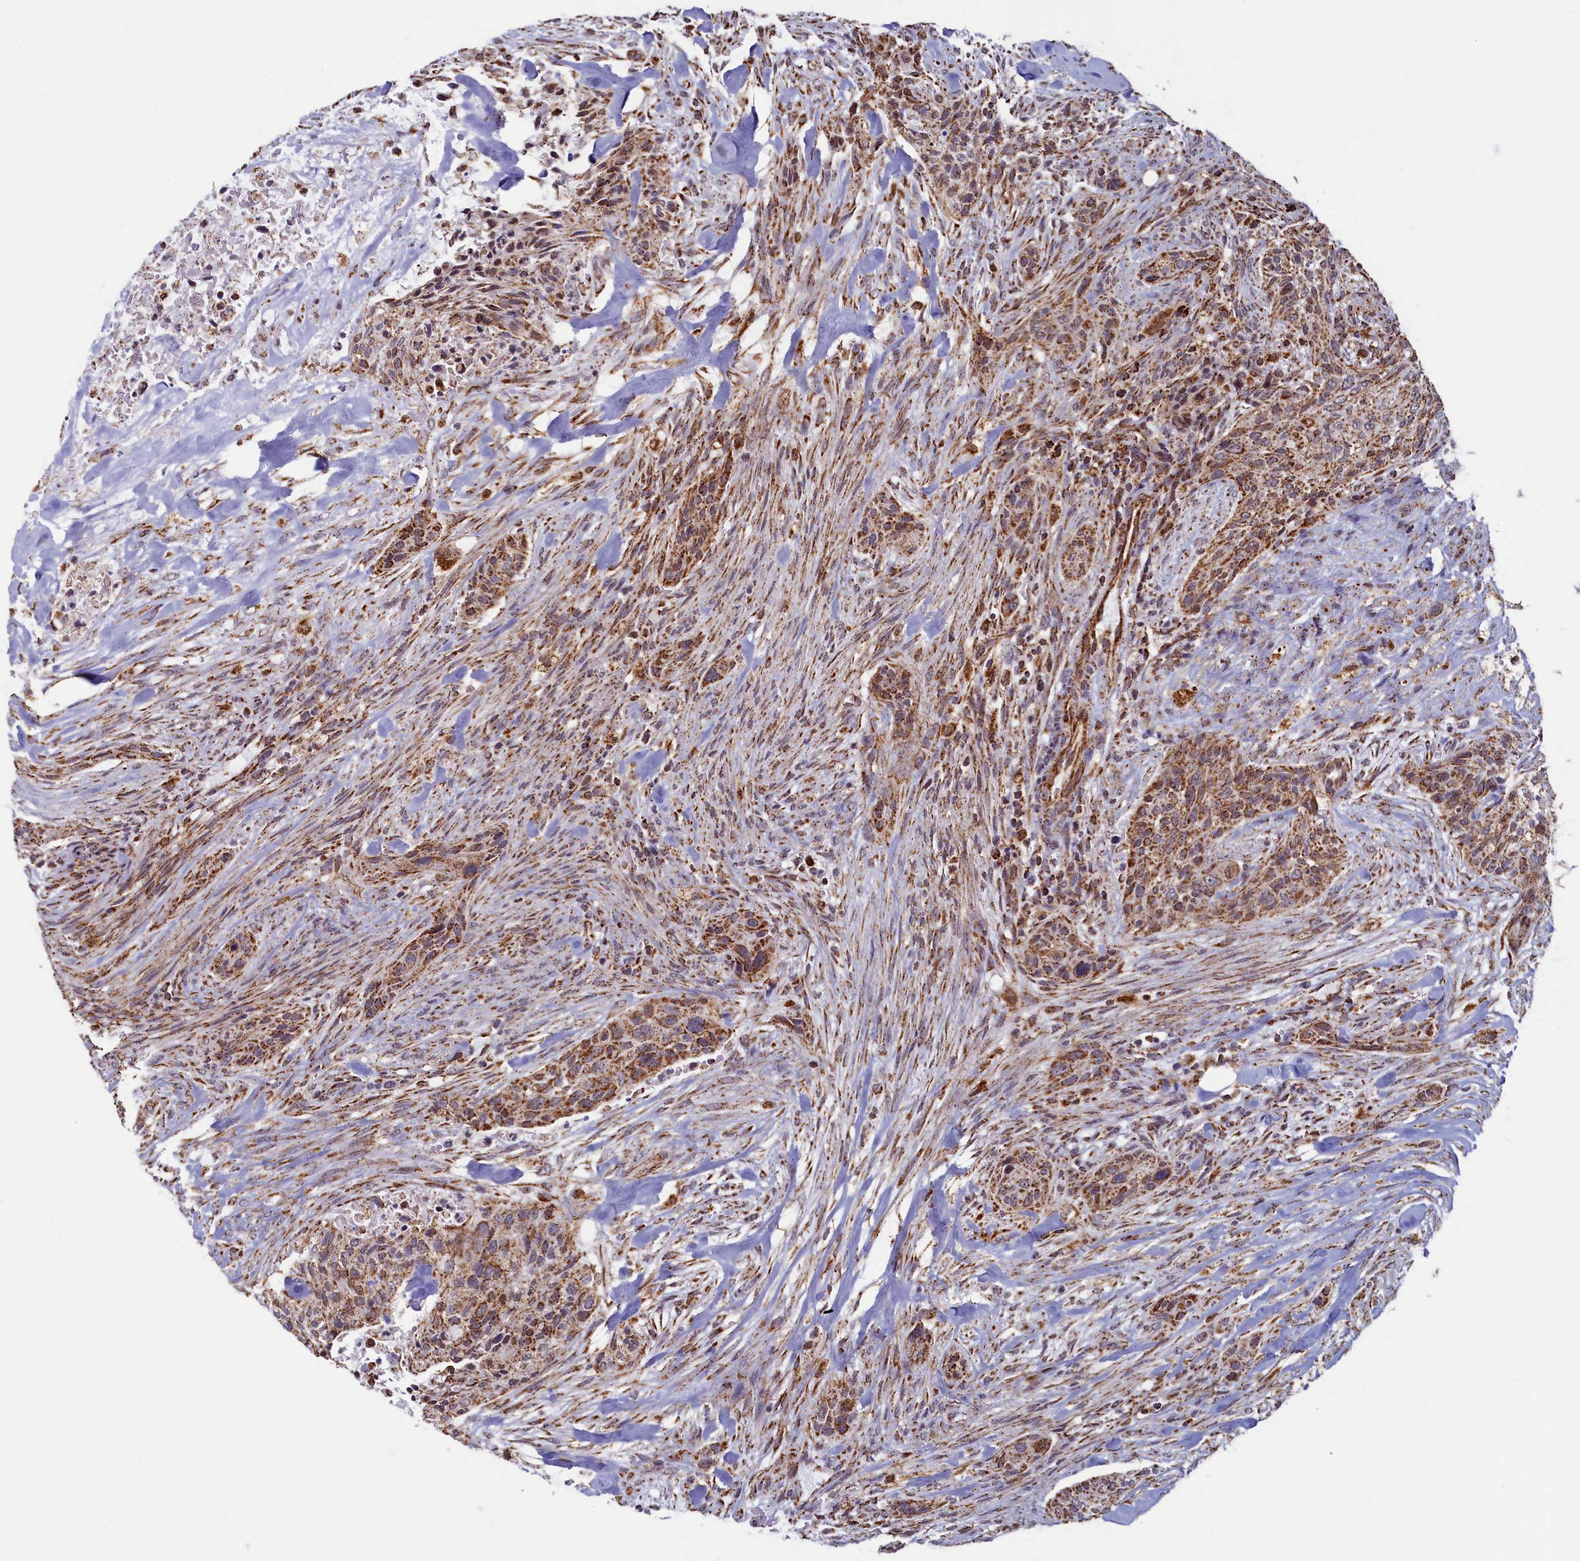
{"staining": {"intensity": "moderate", "quantity": ">75%", "location": "cytoplasmic/membranous"}, "tissue": "urothelial cancer", "cell_type": "Tumor cells", "image_type": "cancer", "snomed": [{"axis": "morphology", "description": "Urothelial carcinoma, High grade"}, {"axis": "topography", "description": "Urinary bladder"}], "caption": "This image reveals immunohistochemistry staining of human high-grade urothelial carcinoma, with medium moderate cytoplasmic/membranous expression in about >75% of tumor cells.", "gene": "SPR", "patient": {"sex": "male", "age": 35}}